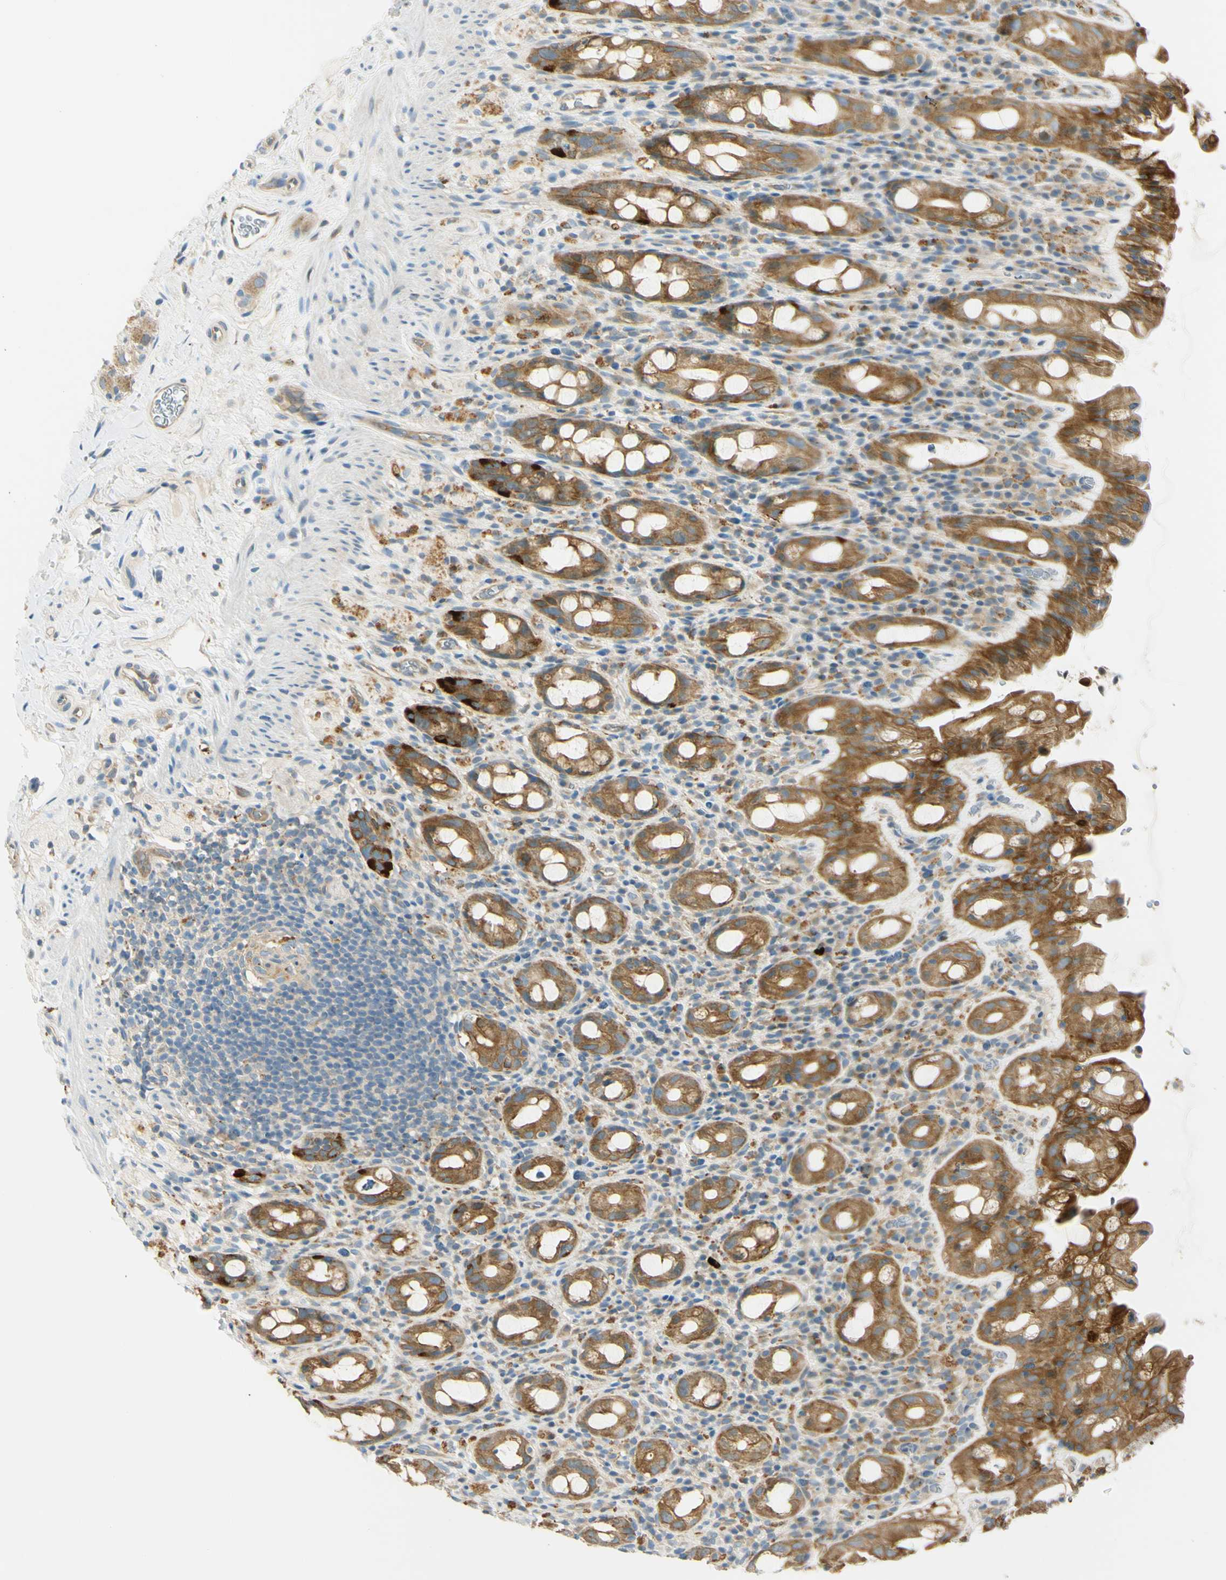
{"staining": {"intensity": "moderate", "quantity": ">75%", "location": "cytoplasmic/membranous"}, "tissue": "rectum", "cell_type": "Glandular cells", "image_type": "normal", "snomed": [{"axis": "morphology", "description": "Normal tissue, NOS"}, {"axis": "topography", "description": "Rectum"}], "caption": "Approximately >75% of glandular cells in benign rectum exhibit moderate cytoplasmic/membranous protein expression as visualized by brown immunohistochemical staining.", "gene": "LAMA3", "patient": {"sex": "male", "age": 44}}